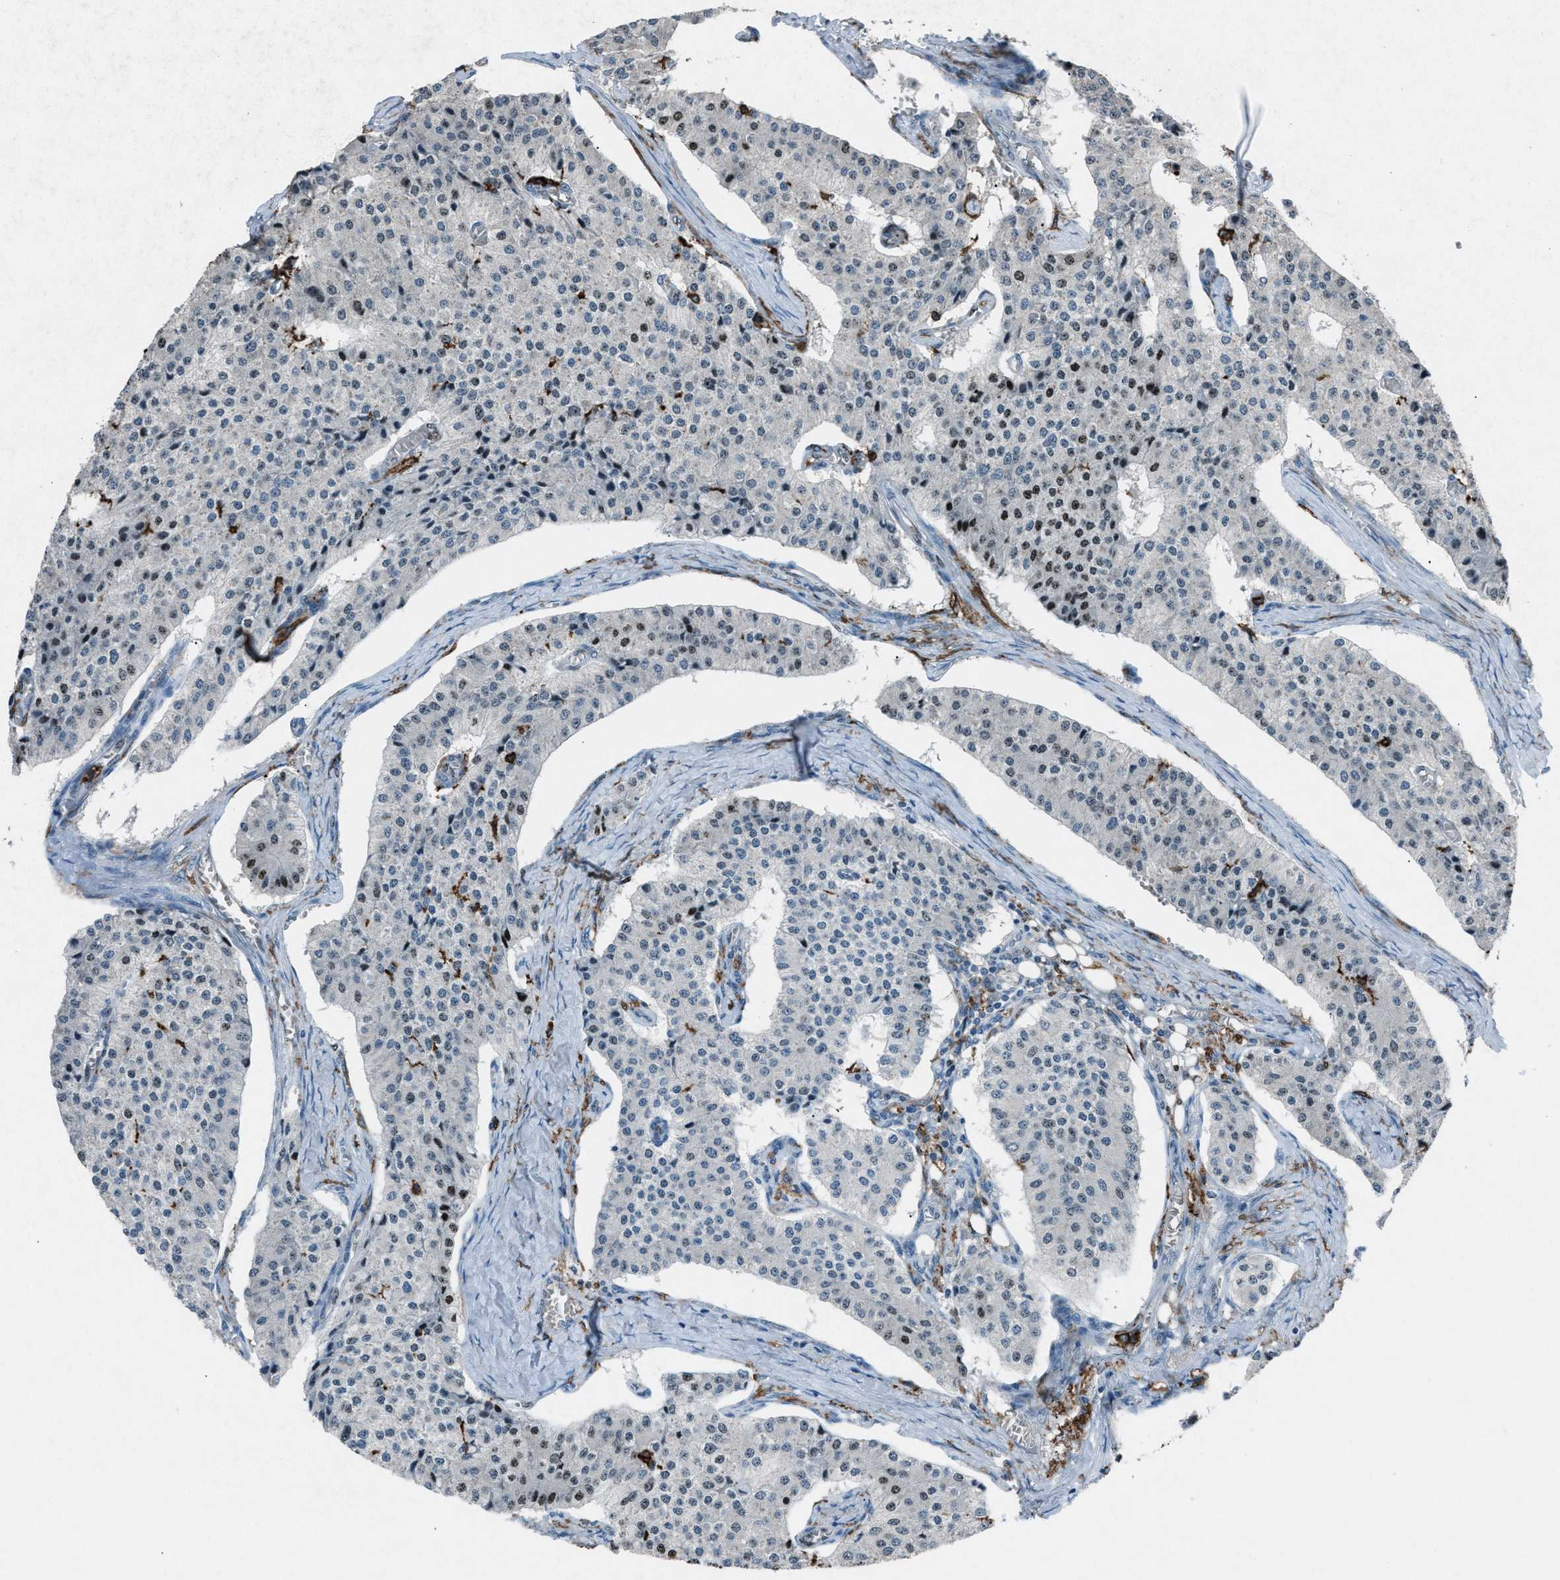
{"staining": {"intensity": "weak", "quantity": "<25%", "location": "nuclear"}, "tissue": "carcinoid", "cell_type": "Tumor cells", "image_type": "cancer", "snomed": [{"axis": "morphology", "description": "Carcinoid, malignant, NOS"}, {"axis": "topography", "description": "Colon"}], "caption": "This is an immunohistochemistry micrograph of human carcinoid. There is no positivity in tumor cells.", "gene": "FCER1G", "patient": {"sex": "female", "age": 52}}